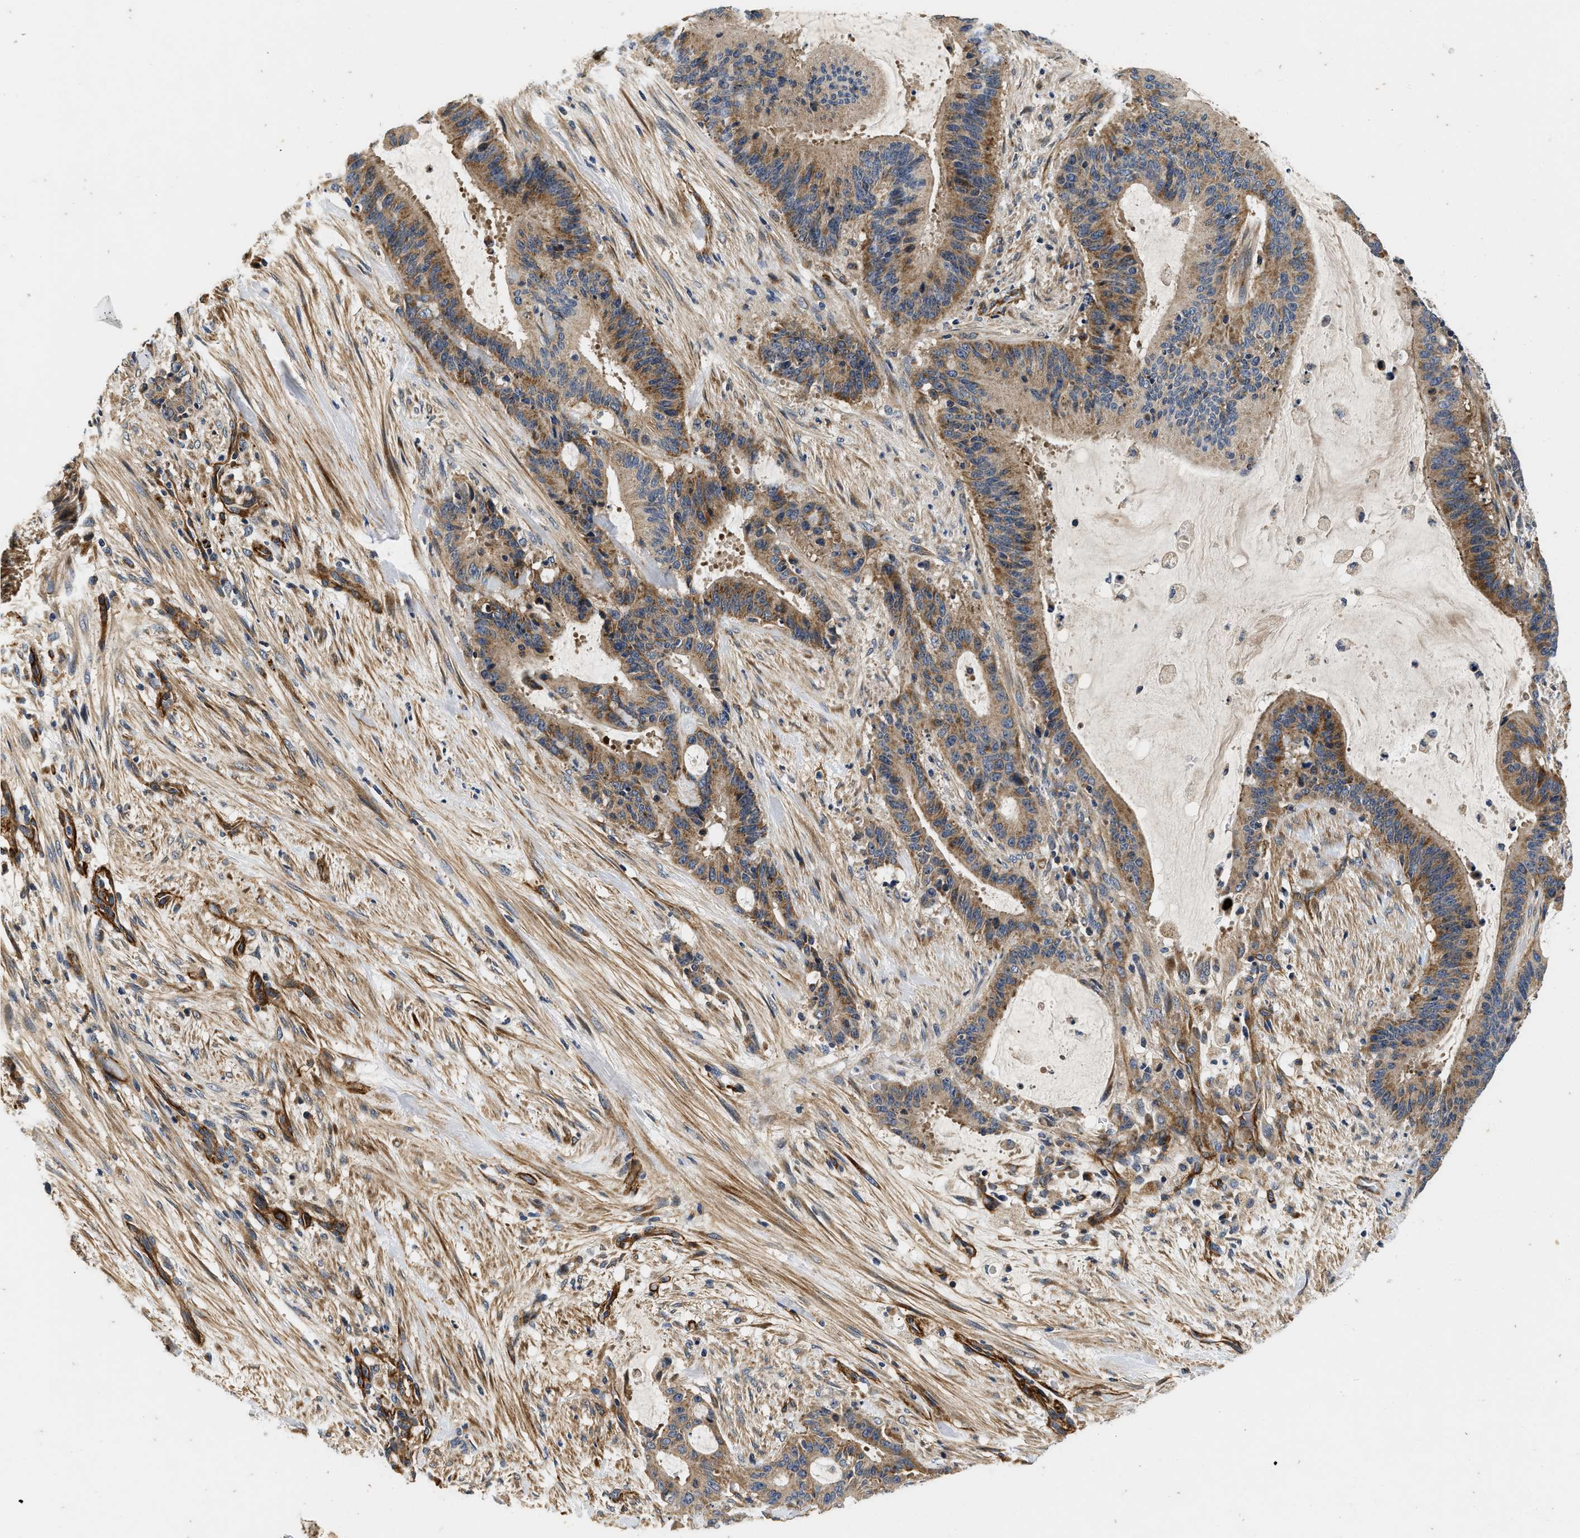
{"staining": {"intensity": "moderate", "quantity": ">75%", "location": "cytoplasmic/membranous"}, "tissue": "liver cancer", "cell_type": "Tumor cells", "image_type": "cancer", "snomed": [{"axis": "morphology", "description": "Normal tissue, NOS"}, {"axis": "morphology", "description": "Cholangiocarcinoma"}, {"axis": "topography", "description": "Liver"}, {"axis": "topography", "description": "Peripheral nerve tissue"}], "caption": "Moderate cytoplasmic/membranous protein positivity is present in approximately >75% of tumor cells in liver cholangiocarcinoma. (DAB IHC, brown staining for protein, blue staining for nuclei).", "gene": "NME6", "patient": {"sex": "female", "age": 73}}